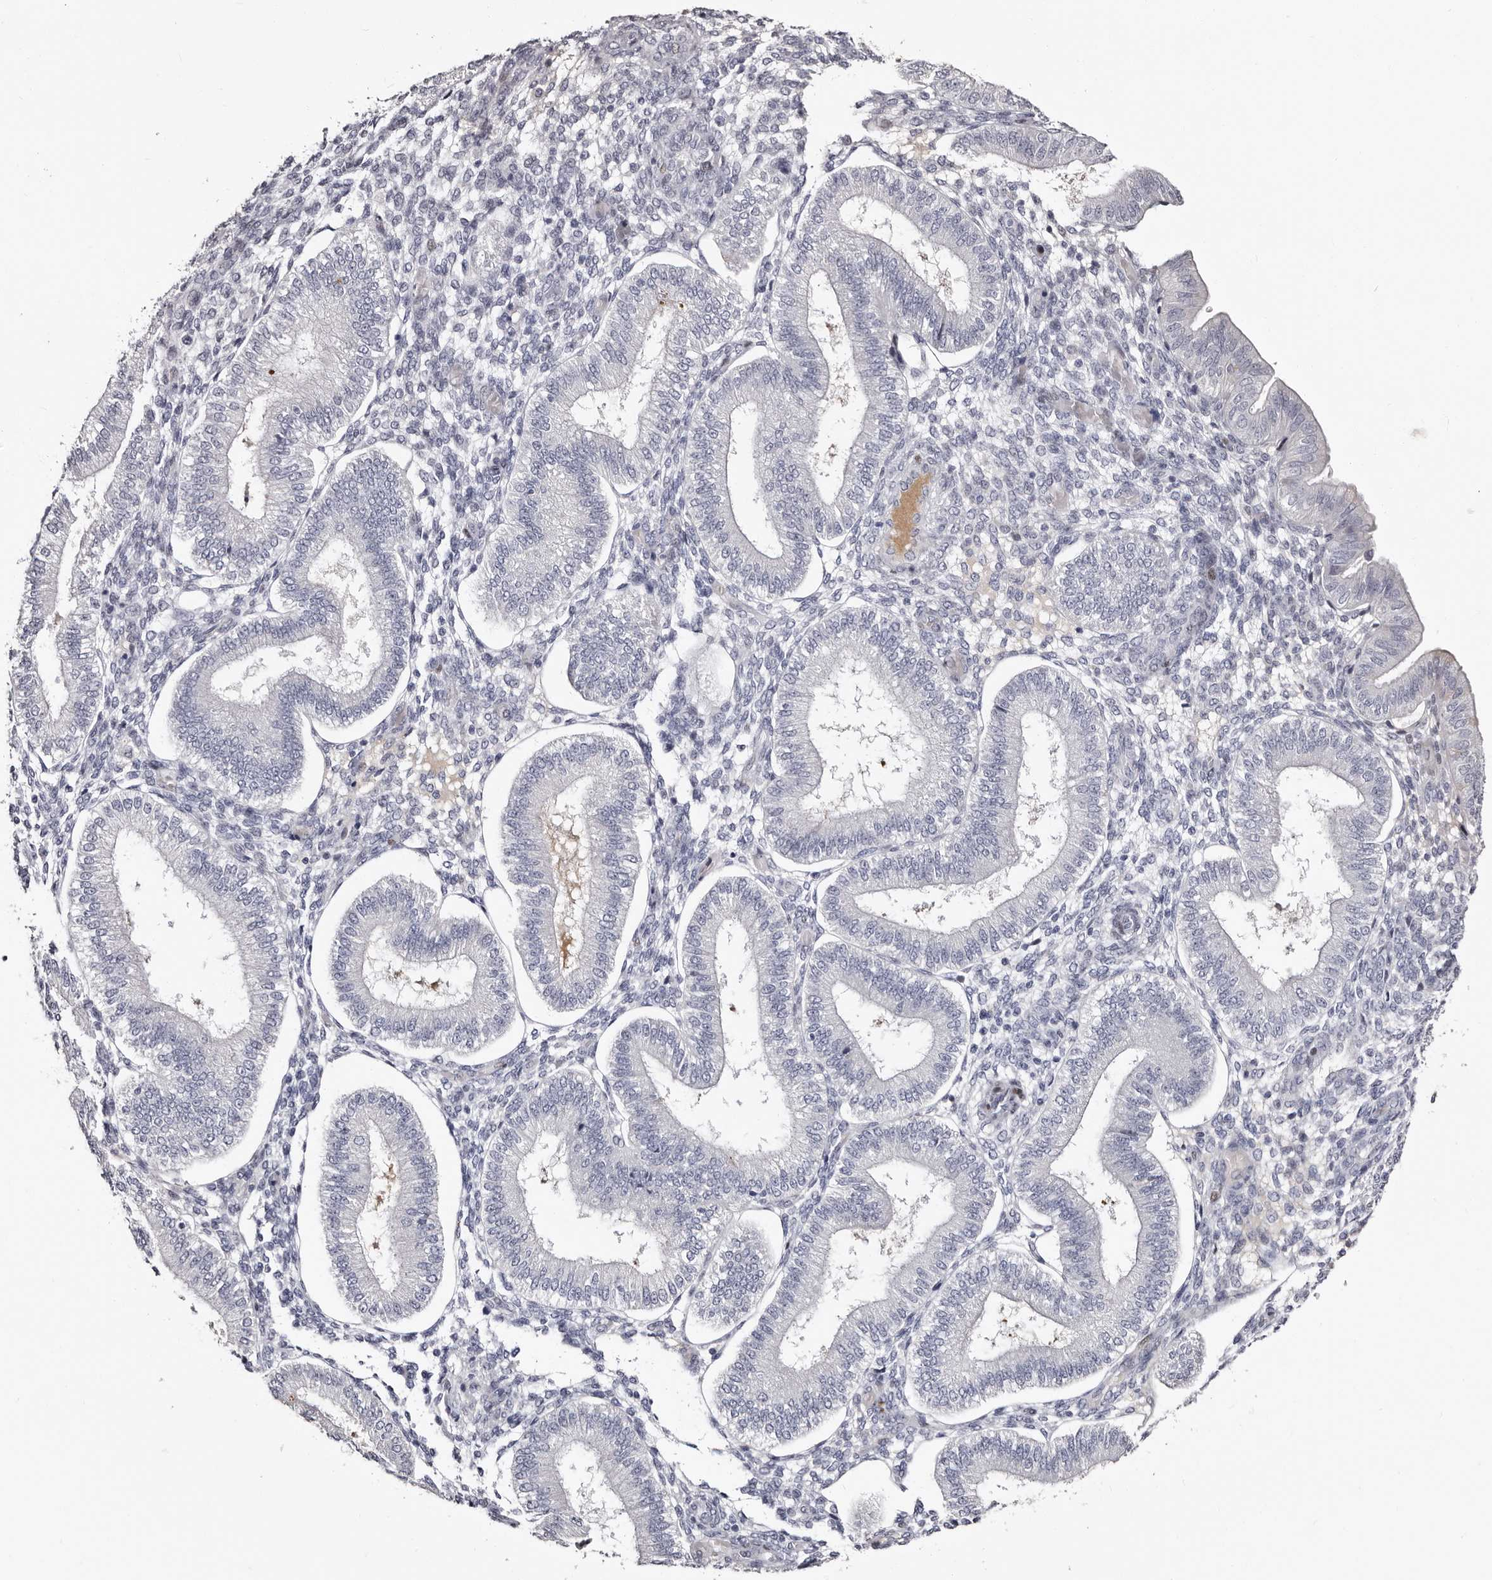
{"staining": {"intensity": "negative", "quantity": "none", "location": "none"}, "tissue": "endometrium", "cell_type": "Cells in endometrial stroma", "image_type": "normal", "snomed": [{"axis": "morphology", "description": "Normal tissue, NOS"}, {"axis": "topography", "description": "Endometrium"}], "caption": "An immunohistochemistry (IHC) image of normal endometrium is shown. There is no staining in cells in endometrial stroma of endometrium.", "gene": "TBC1D22B", "patient": {"sex": "female", "age": 39}}